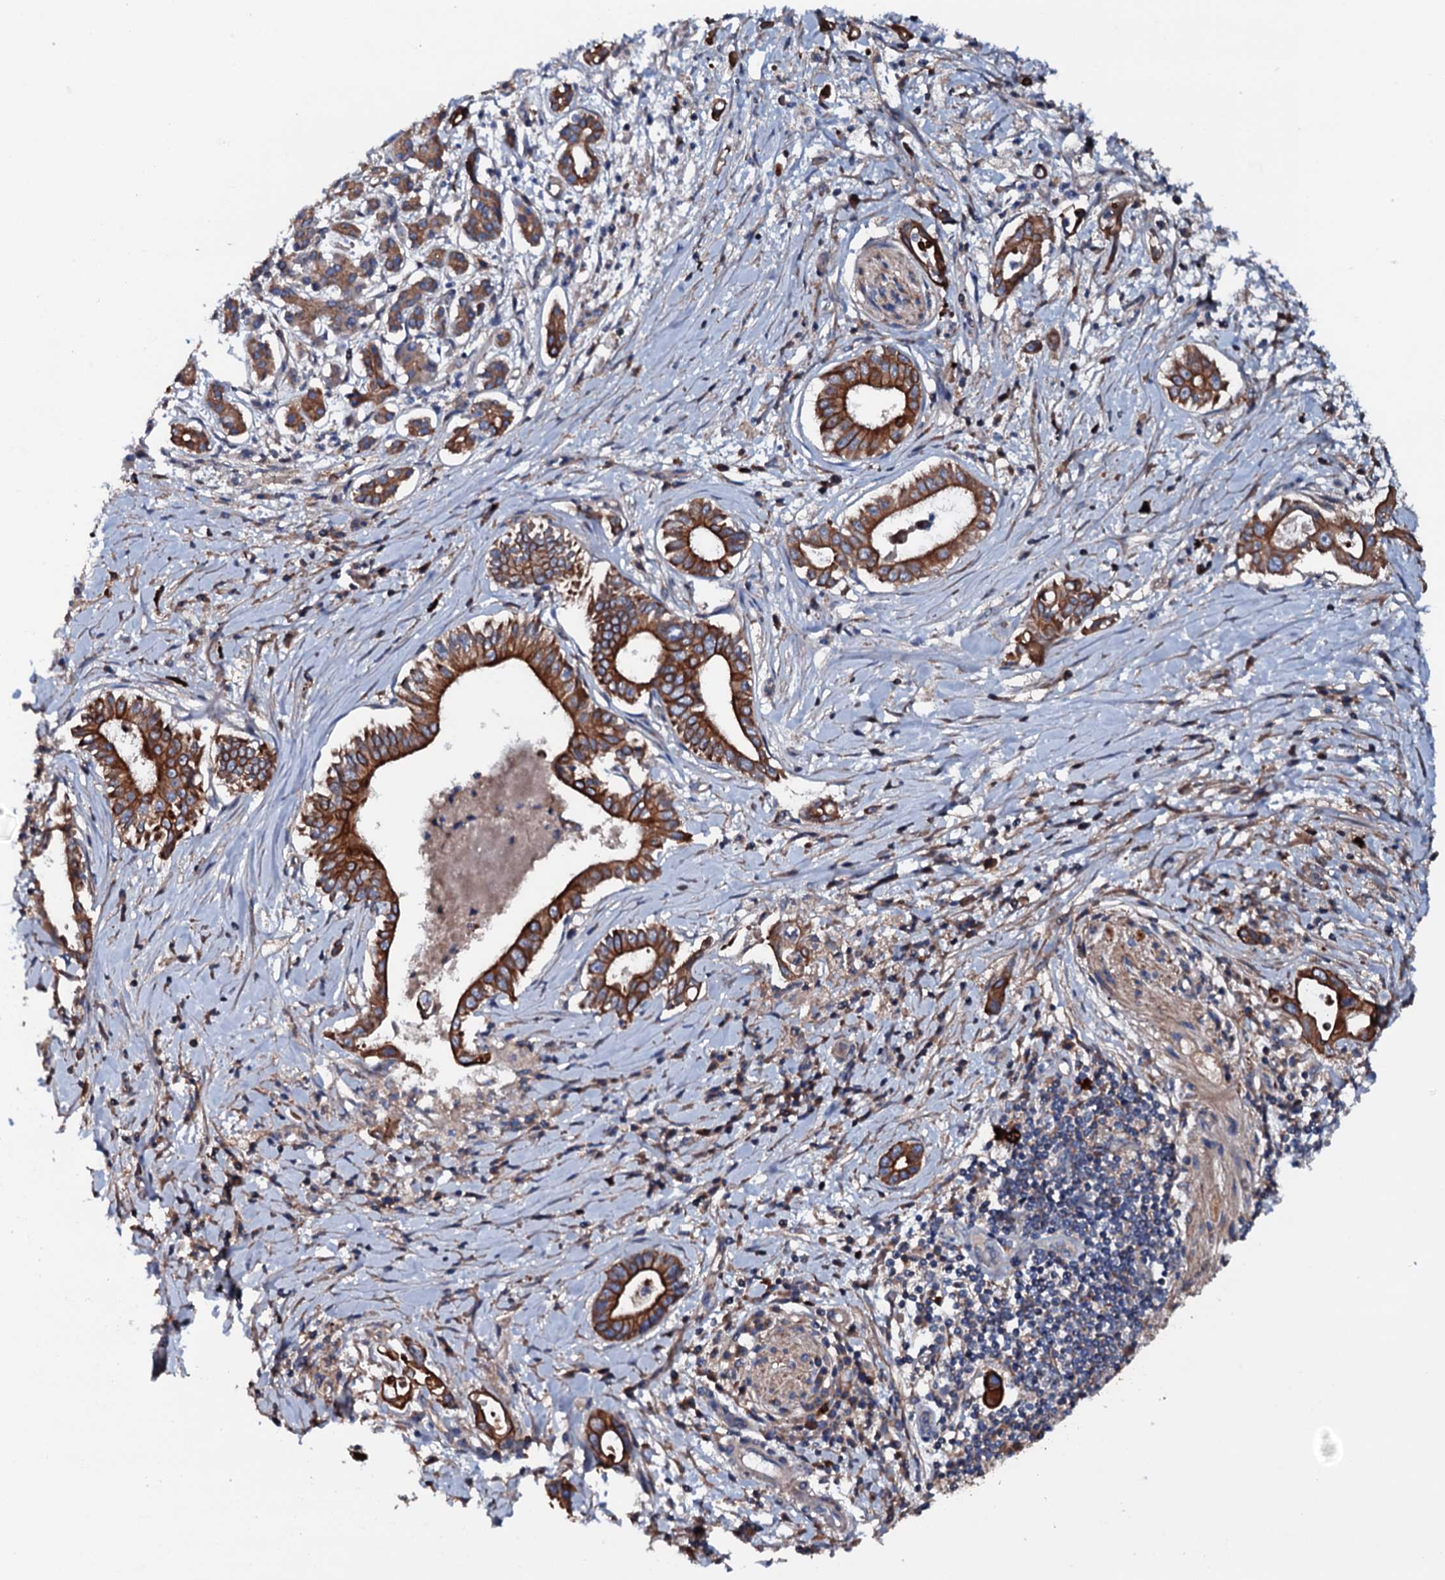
{"staining": {"intensity": "strong", "quantity": ">75%", "location": "cytoplasmic/membranous"}, "tissue": "pancreatic cancer", "cell_type": "Tumor cells", "image_type": "cancer", "snomed": [{"axis": "morphology", "description": "Adenocarcinoma, NOS"}, {"axis": "topography", "description": "Pancreas"}], "caption": "Immunohistochemical staining of human pancreatic cancer shows strong cytoplasmic/membranous protein positivity in about >75% of tumor cells.", "gene": "NEK1", "patient": {"sex": "female", "age": 77}}